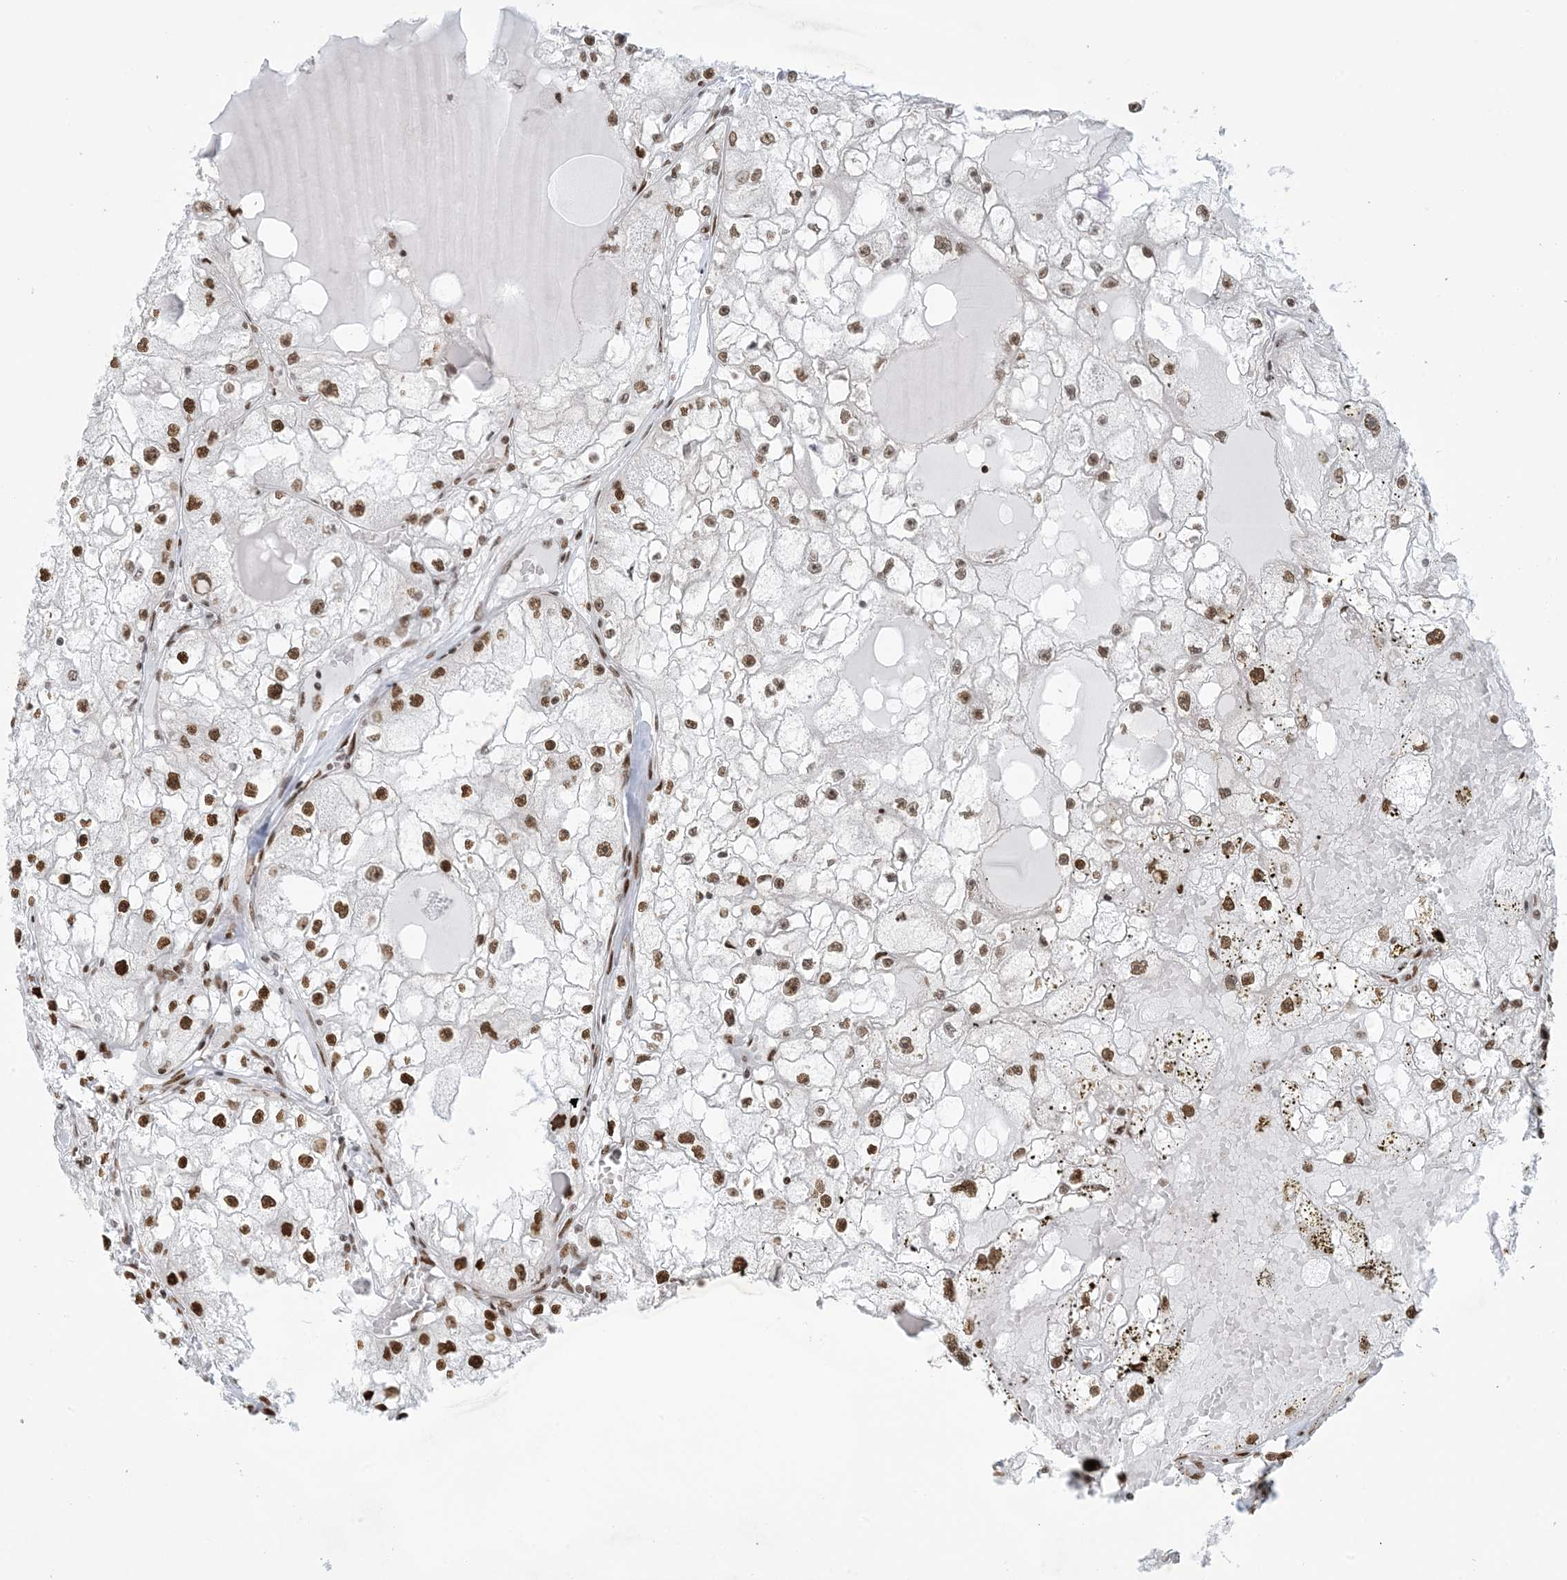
{"staining": {"intensity": "strong", "quantity": ">75%", "location": "nuclear"}, "tissue": "renal cancer", "cell_type": "Tumor cells", "image_type": "cancer", "snomed": [{"axis": "morphology", "description": "Adenocarcinoma, NOS"}, {"axis": "topography", "description": "Kidney"}], "caption": "IHC photomicrograph of adenocarcinoma (renal) stained for a protein (brown), which shows high levels of strong nuclear positivity in approximately >75% of tumor cells.", "gene": "STAG1", "patient": {"sex": "male", "age": 56}}